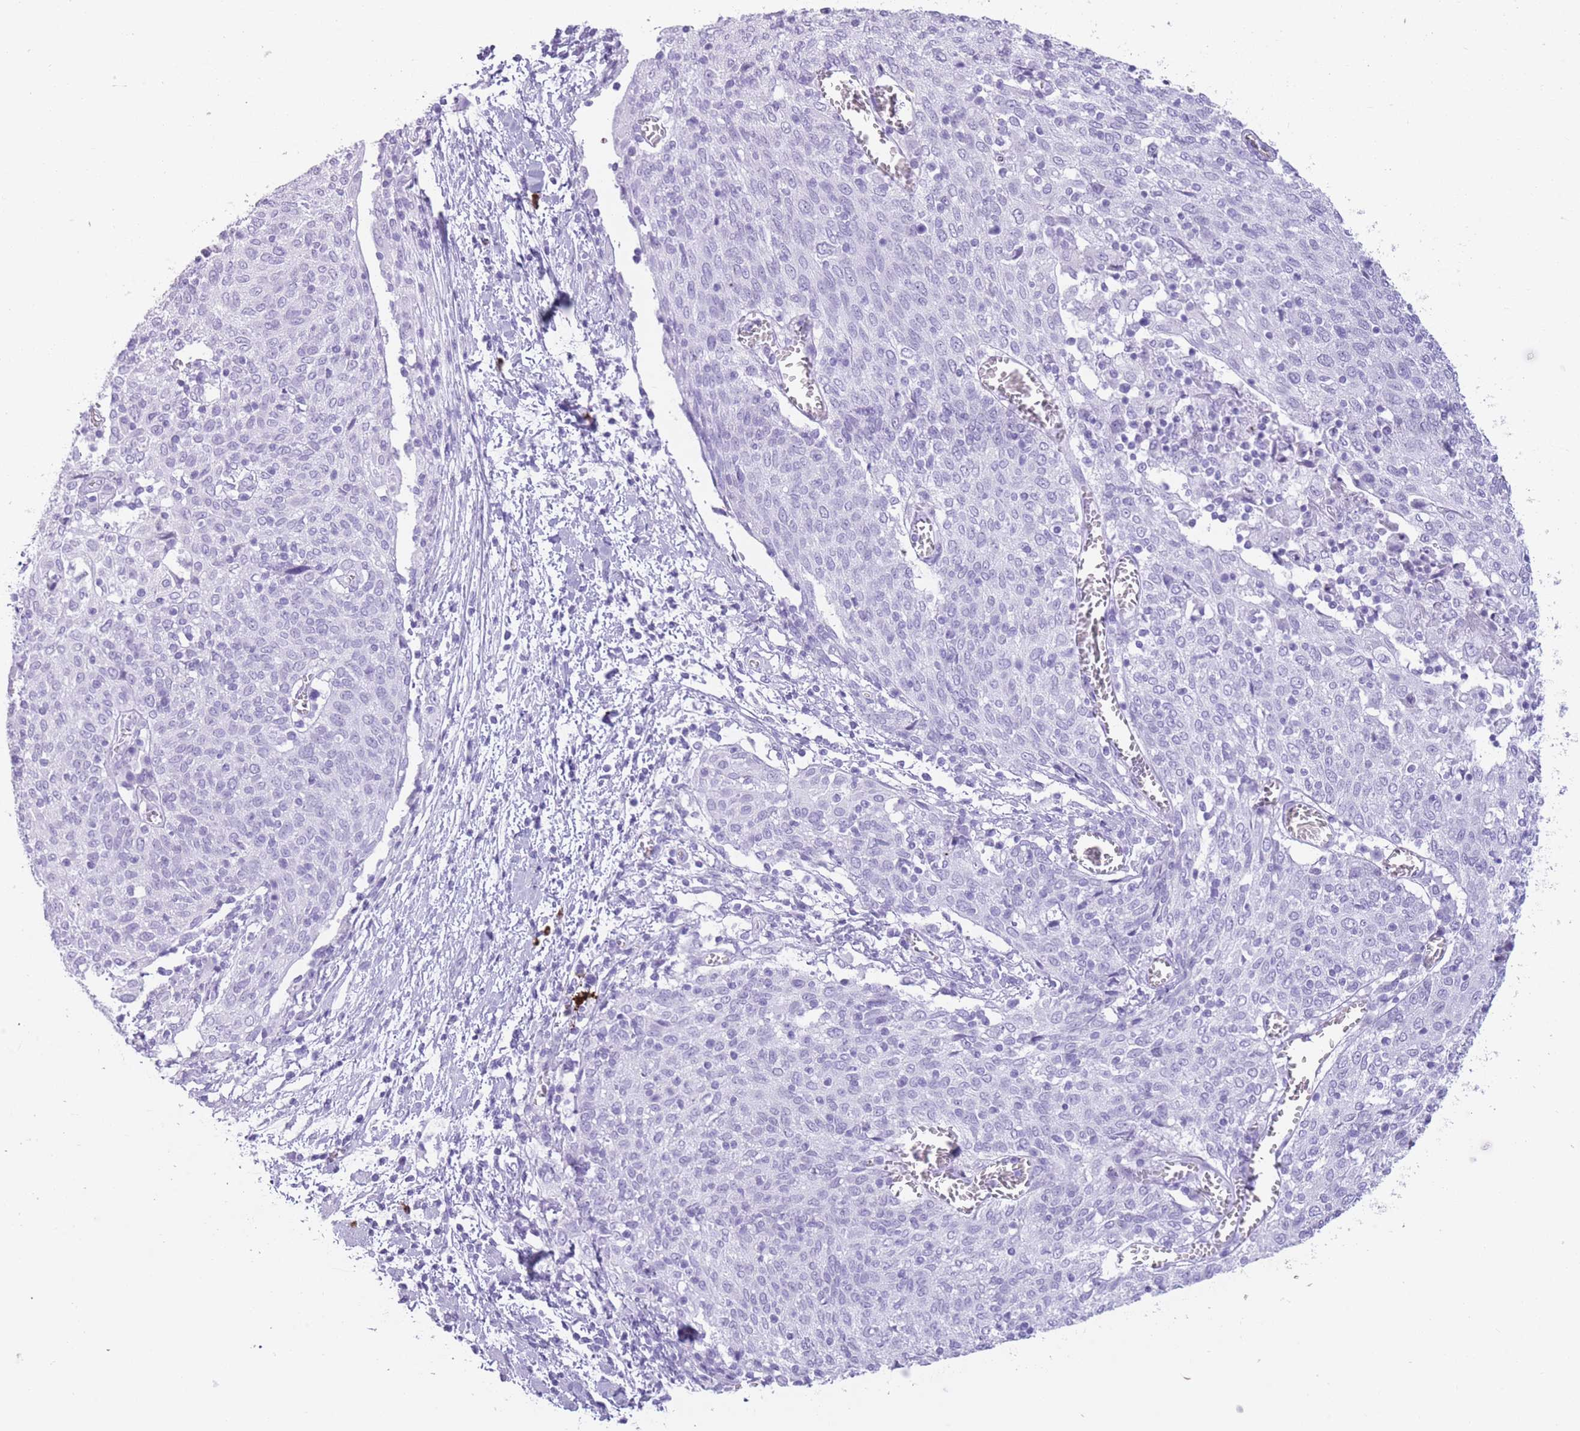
{"staining": {"intensity": "negative", "quantity": "none", "location": "none"}, "tissue": "cervical cancer", "cell_type": "Tumor cells", "image_type": "cancer", "snomed": [{"axis": "morphology", "description": "Squamous cell carcinoma, NOS"}, {"axis": "topography", "description": "Cervix"}], "caption": "Human cervical squamous cell carcinoma stained for a protein using IHC displays no staining in tumor cells.", "gene": "OR4F21", "patient": {"sex": "female", "age": 52}}